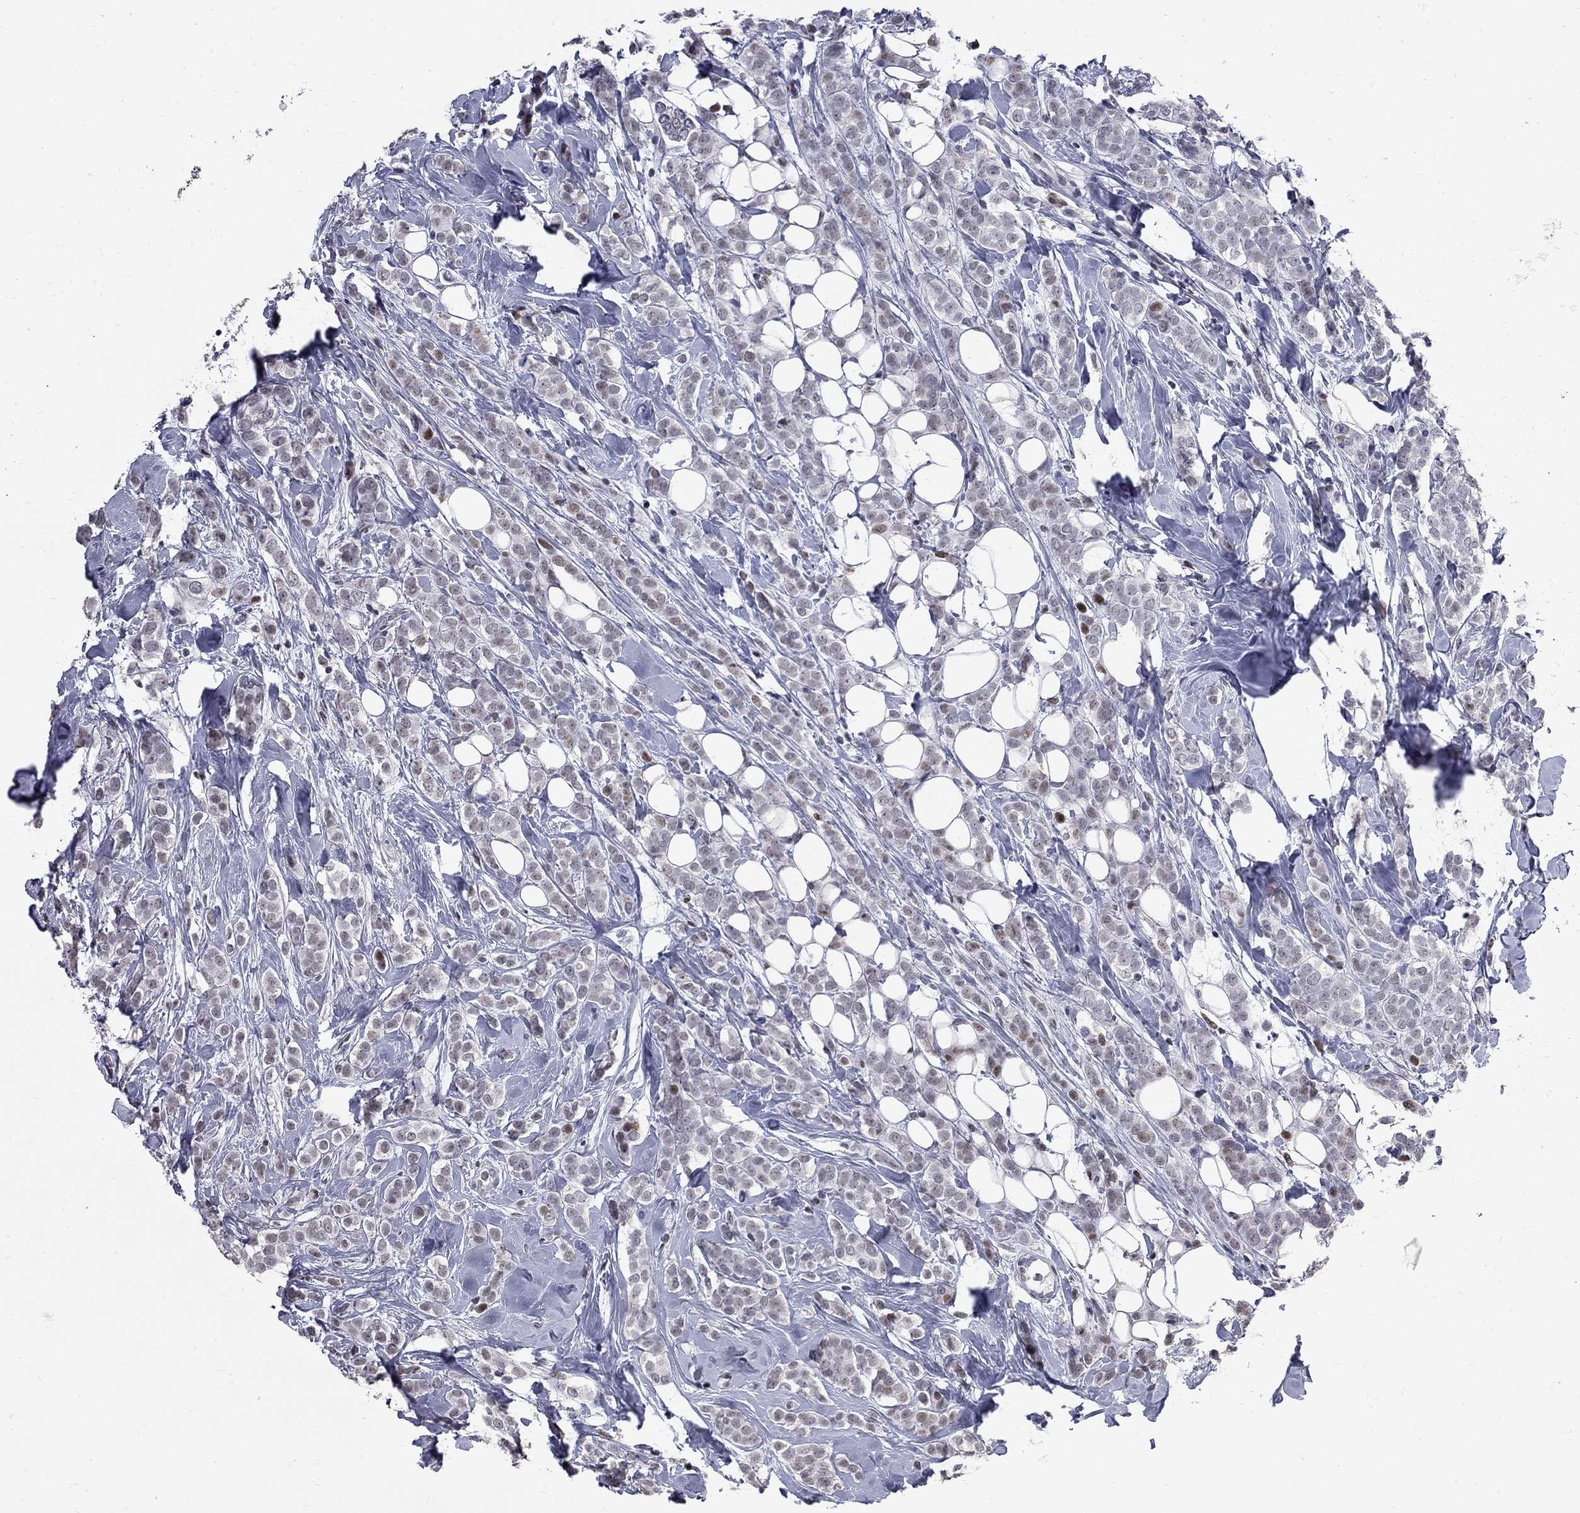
{"staining": {"intensity": "moderate", "quantity": "<25%", "location": "nuclear"}, "tissue": "breast cancer", "cell_type": "Tumor cells", "image_type": "cancer", "snomed": [{"axis": "morphology", "description": "Lobular carcinoma"}, {"axis": "topography", "description": "Breast"}], "caption": "IHC of human breast cancer (lobular carcinoma) demonstrates low levels of moderate nuclear staining in about <25% of tumor cells.", "gene": "ZNF154", "patient": {"sex": "female", "age": 49}}